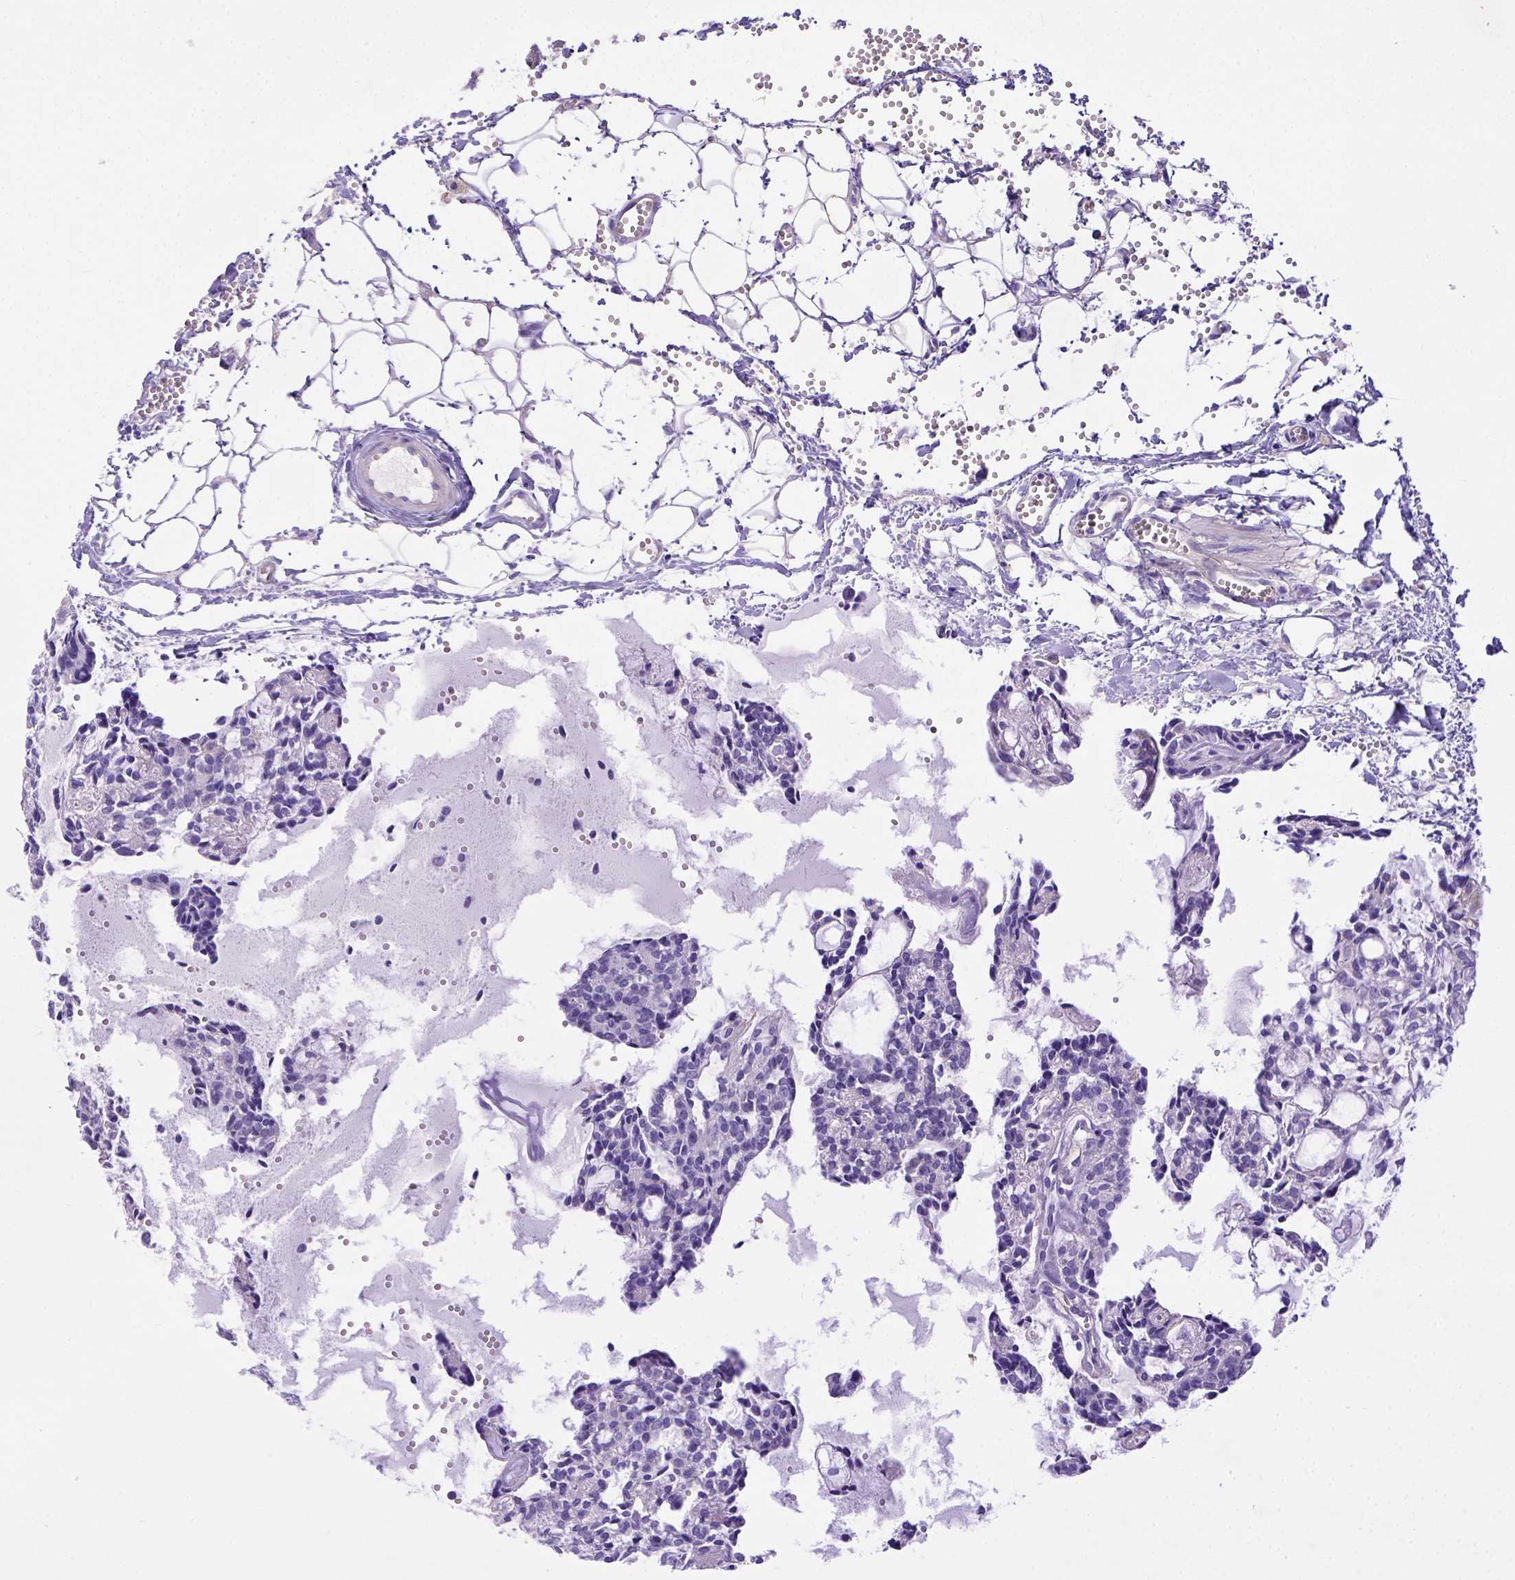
{"staining": {"intensity": "negative", "quantity": "none", "location": "none"}, "tissue": "head and neck cancer", "cell_type": "Tumor cells", "image_type": "cancer", "snomed": [{"axis": "morphology", "description": "Adenocarcinoma, NOS"}, {"axis": "topography", "description": "Head-Neck"}], "caption": "Head and neck adenocarcinoma was stained to show a protein in brown. There is no significant positivity in tumor cells.", "gene": "LRRC18", "patient": {"sex": "female", "age": 62}}